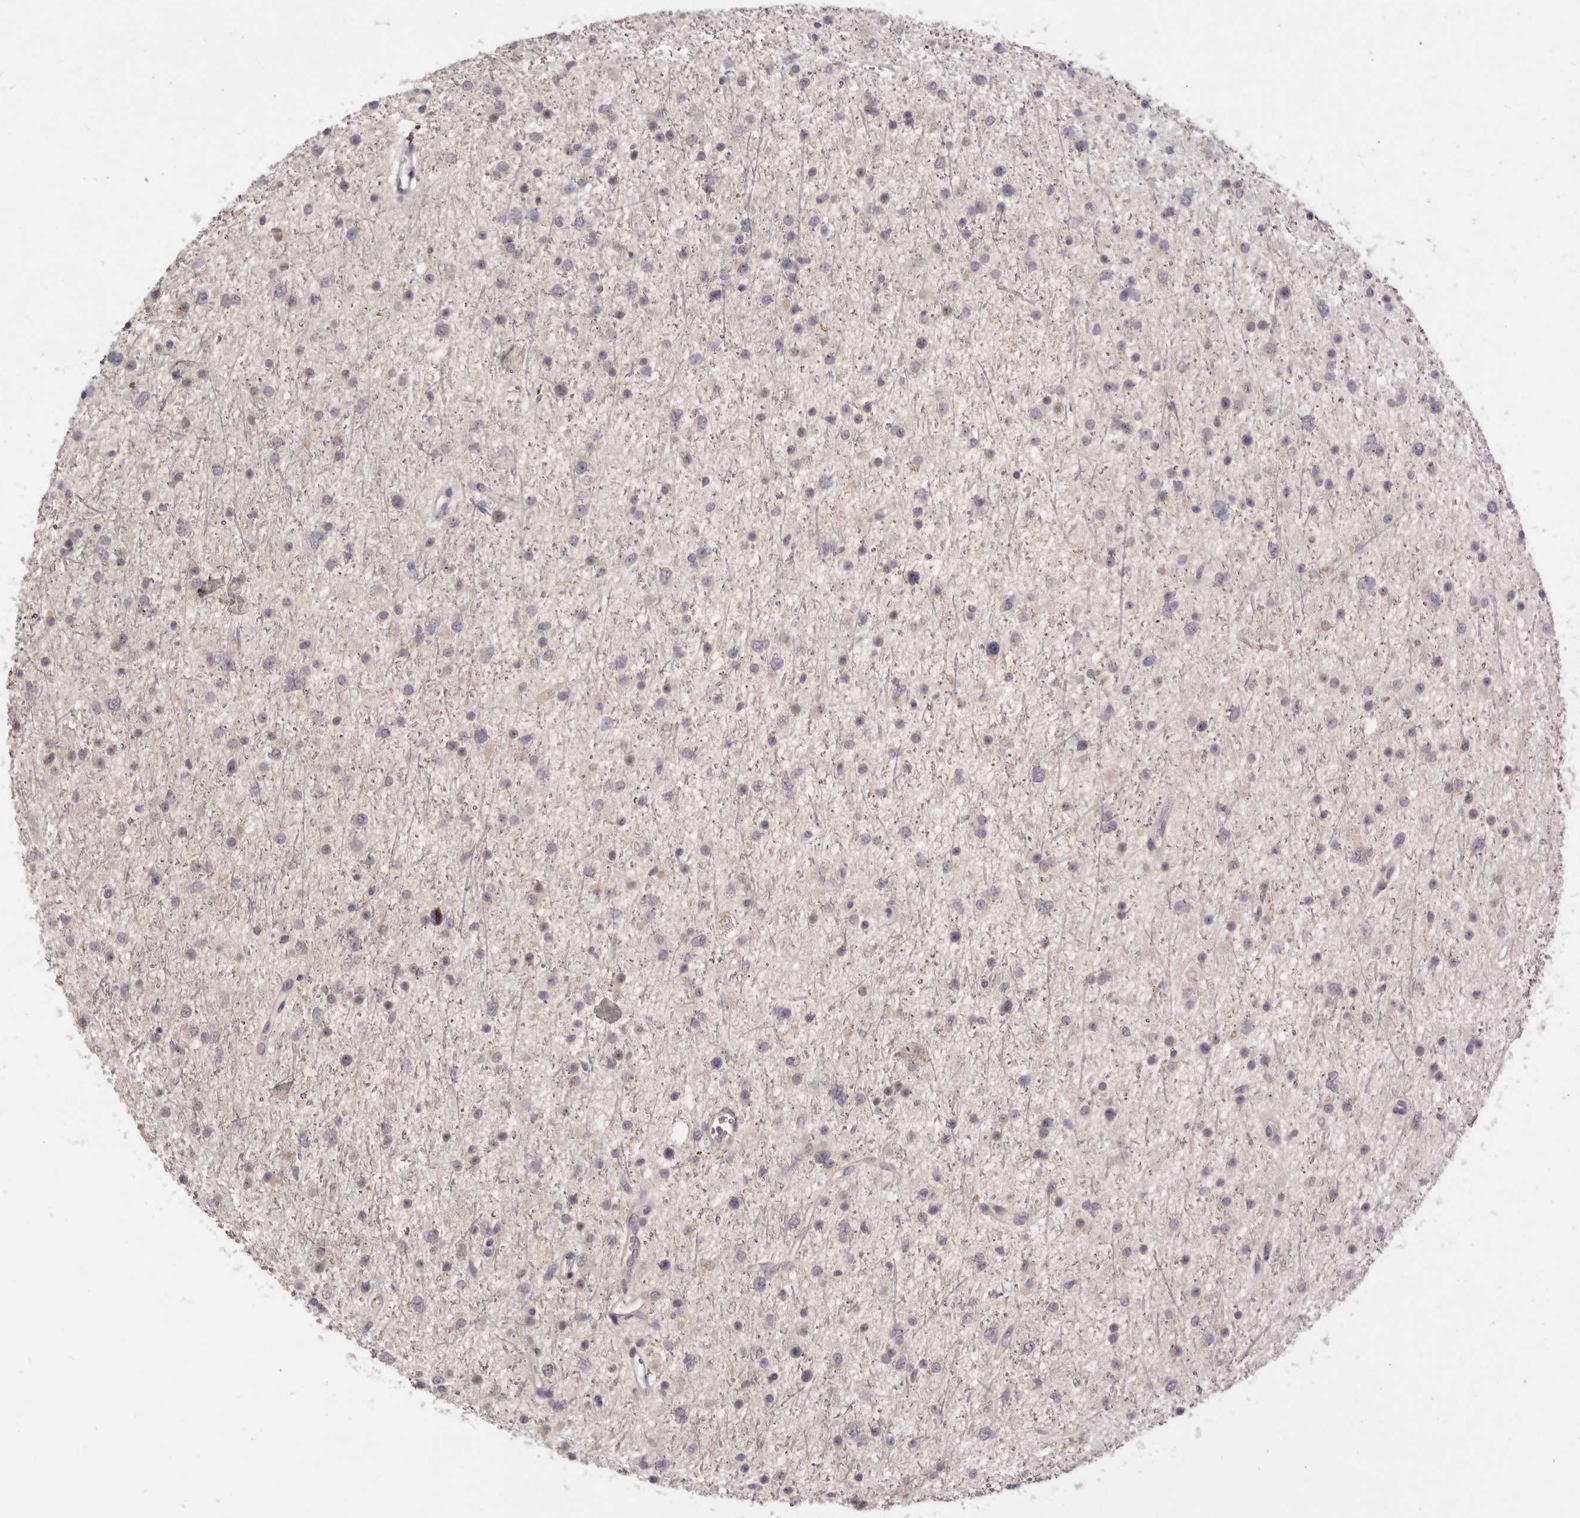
{"staining": {"intensity": "negative", "quantity": "none", "location": "none"}, "tissue": "glioma", "cell_type": "Tumor cells", "image_type": "cancer", "snomed": [{"axis": "morphology", "description": "Glioma, malignant, Low grade"}, {"axis": "topography", "description": "Cerebral cortex"}], "caption": "Malignant glioma (low-grade) was stained to show a protein in brown. There is no significant expression in tumor cells.", "gene": "DOP1A", "patient": {"sex": "female", "age": 39}}